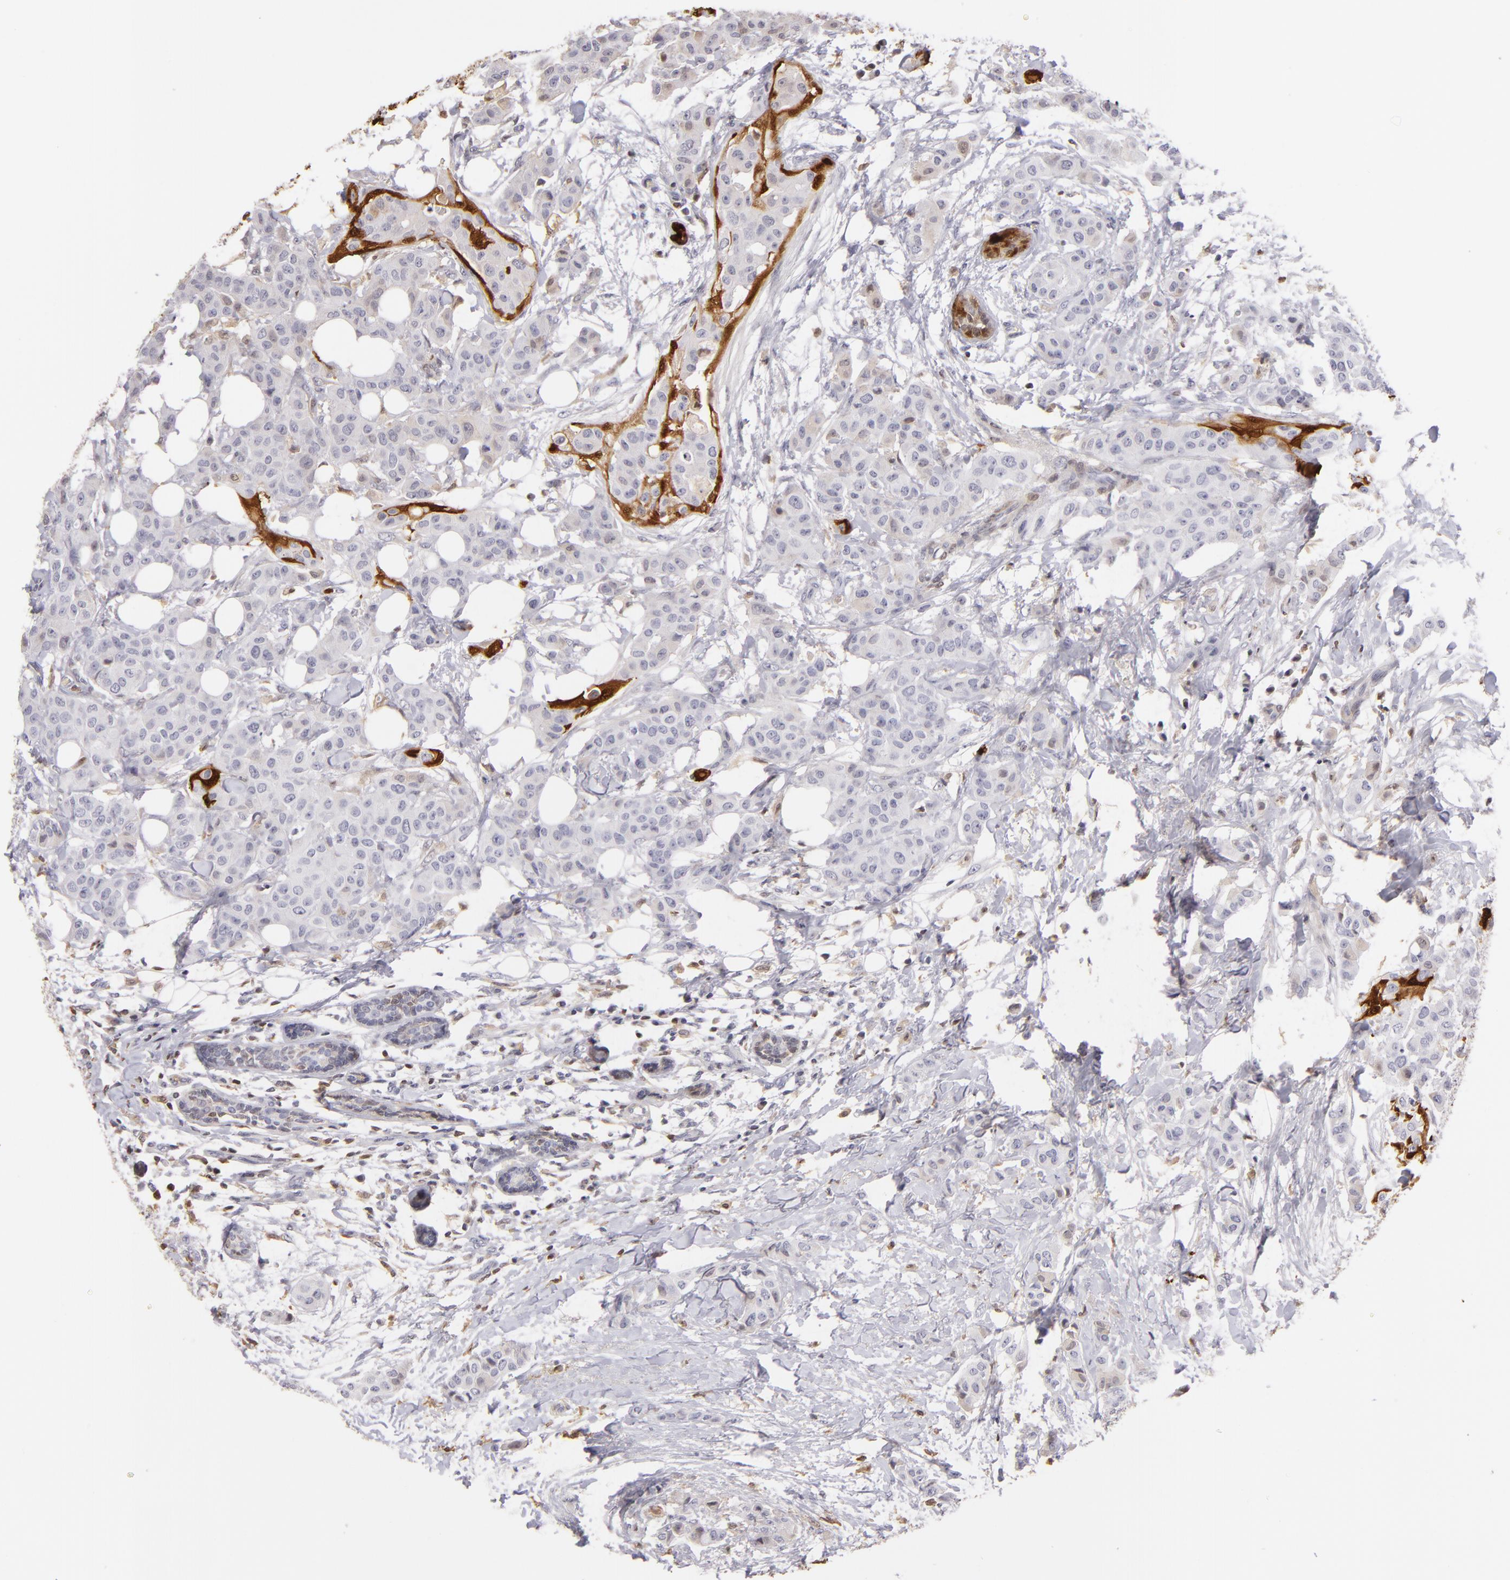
{"staining": {"intensity": "moderate", "quantity": "<25%", "location": "cytoplasmic/membranous,nuclear"}, "tissue": "breast cancer", "cell_type": "Tumor cells", "image_type": "cancer", "snomed": [{"axis": "morphology", "description": "Duct carcinoma"}, {"axis": "topography", "description": "Breast"}], "caption": "Breast cancer (infiltrating ductal carcinoma) stained for a protein (brown) demonstrates moderate cytoplasmic/membranous and nuclear positive staining in about <25% of tumor cells.", "gene": "S100A2", "patient": {"sex": "female", "age": 40}}